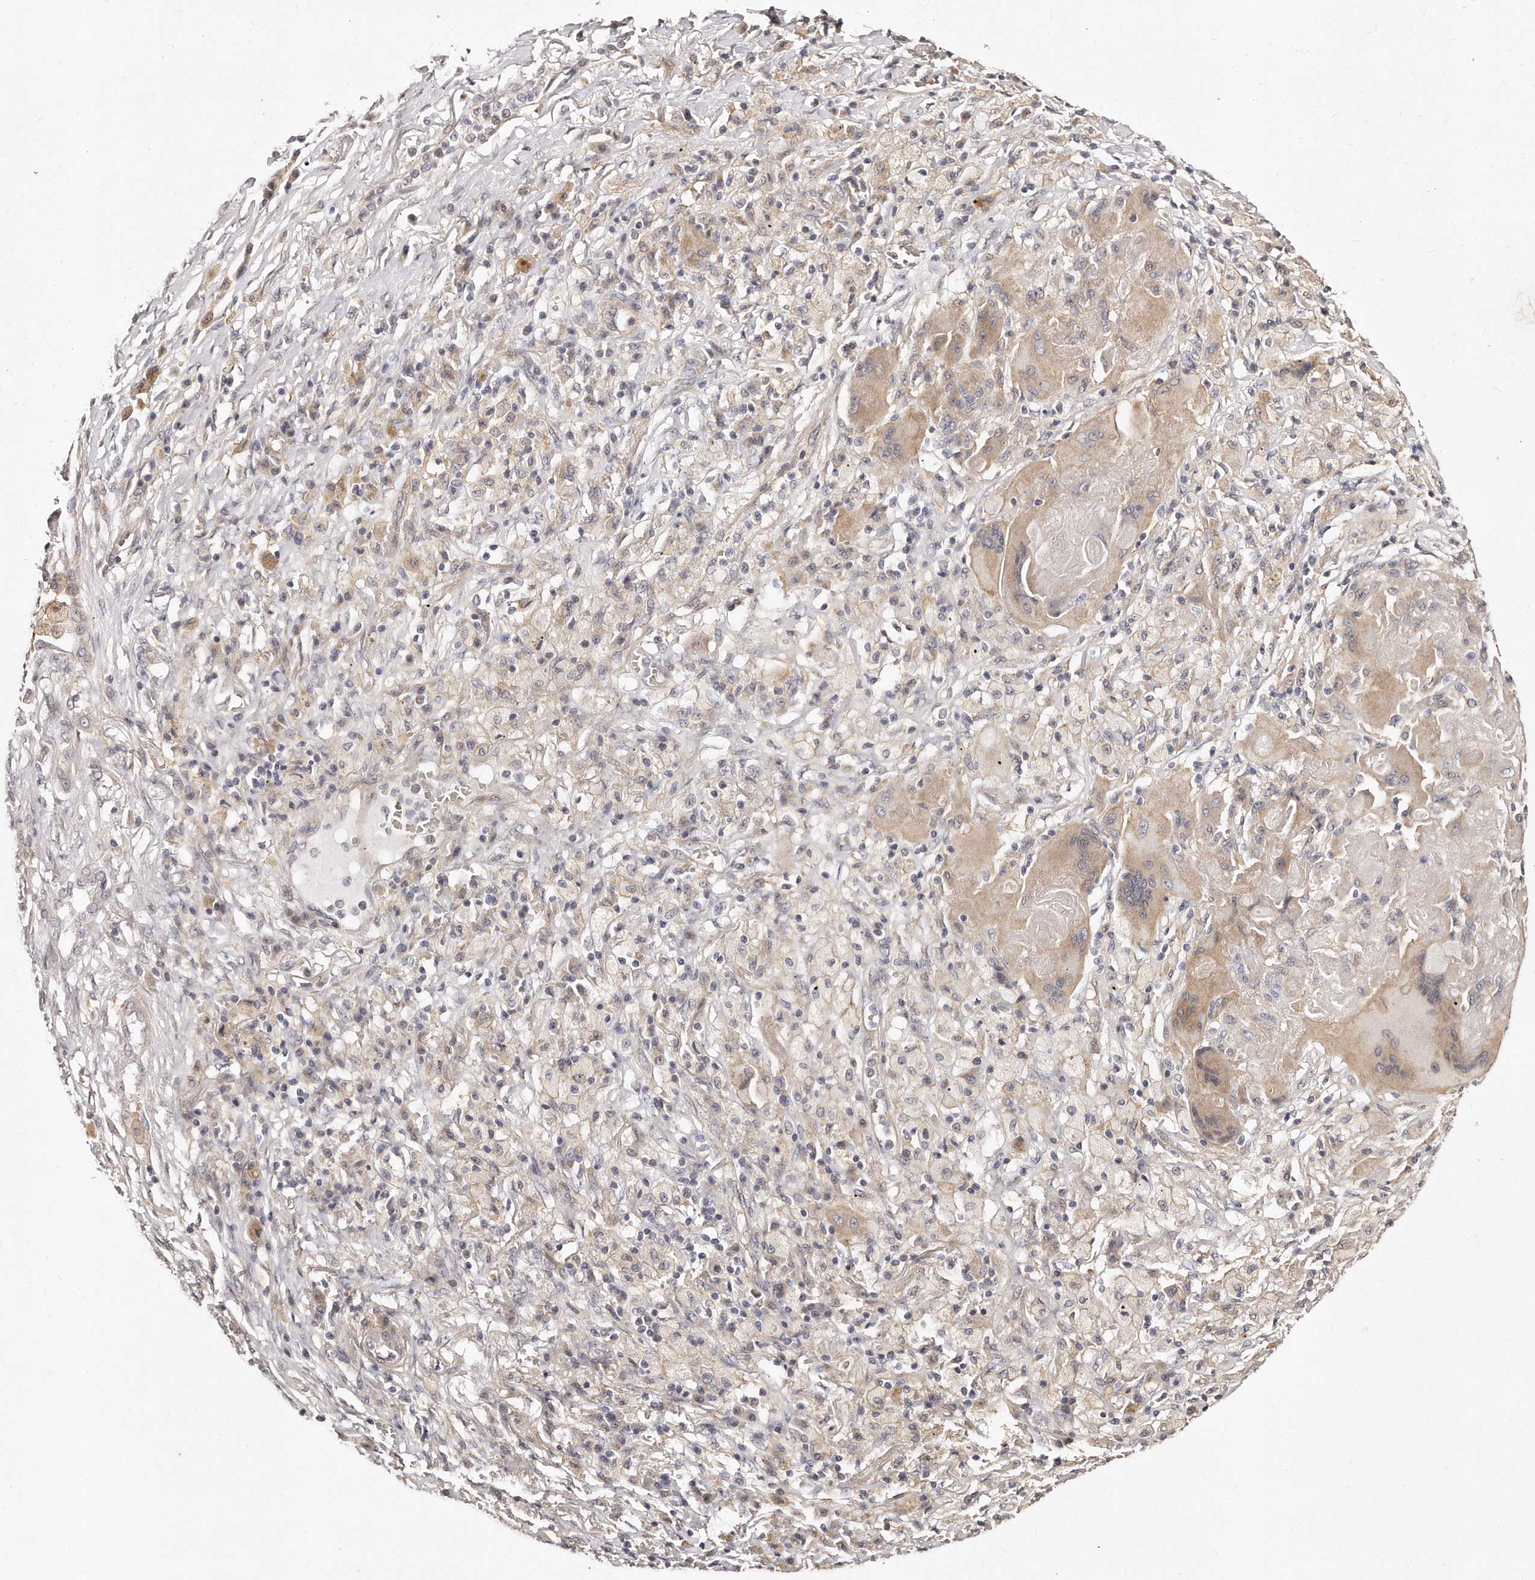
{"staining": {"intensity": "weak", "quantity": "25%-75%", "location": "cytoplasmic/membranous"}, "tissue": "lung cancer", "cell_type": "Tumor cells", "image_type": "cancer", "snomed": [{"axis": "morphology", "description": "Squamous cell carcinoma, NOS"}, {"axis": "topography", "description": "Lung"}], "caption": "IHC (DAB (3,3'-diaminobenzidine)) staining of lung cancer (squamous cell carcinoma) shows weak cytoplasmic/membranous protein positivity in about 25%-75% of tumor cells.", "gene": "CASZ1", "patient": {"sex": "male", "age": 61}}